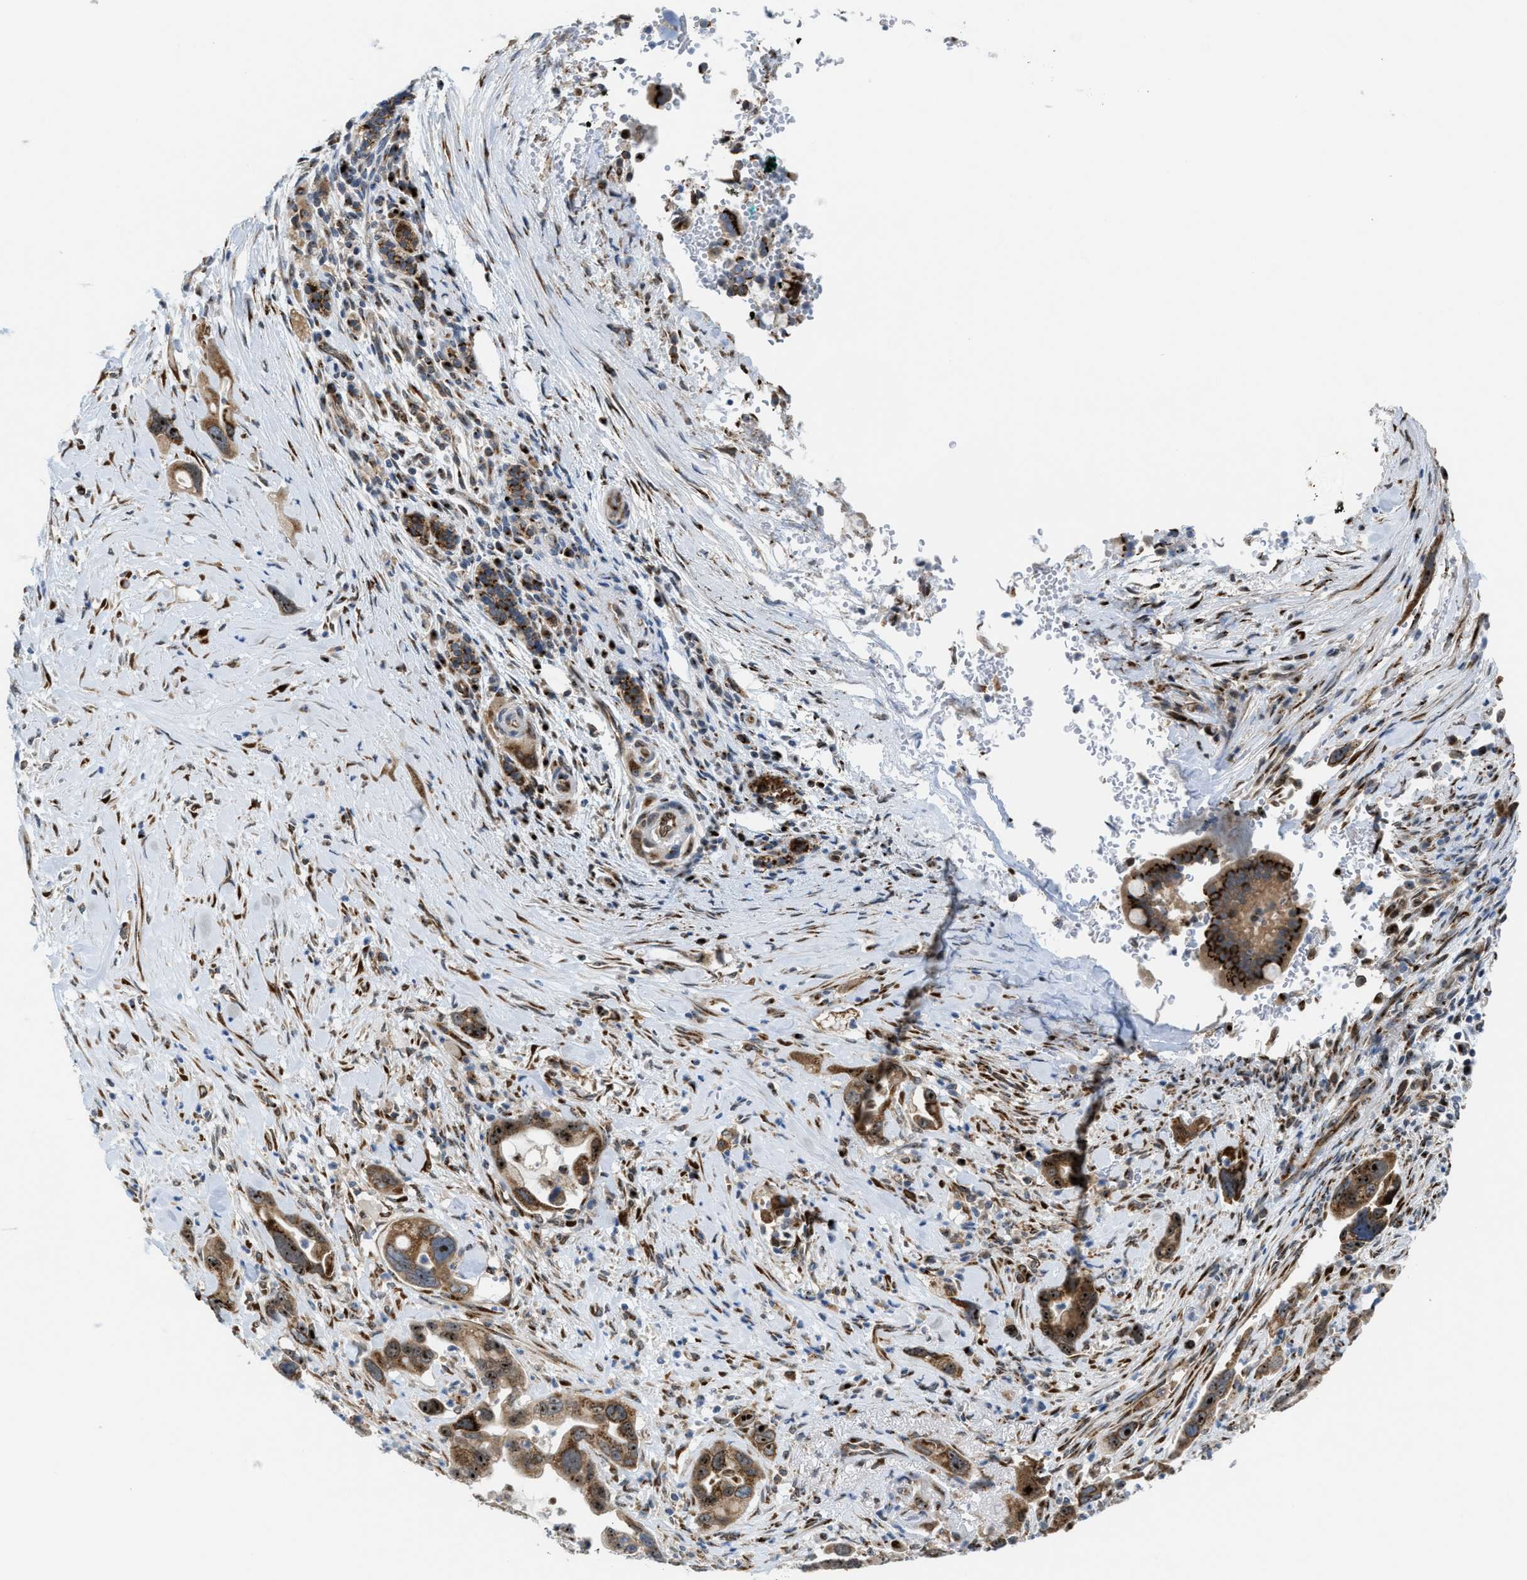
{"staining": {"intensity": "moderate", "quantity": ">75%", "location": "cytoplasmic/membranous,nuclear"}, "tissue": "pancreatic cancer", "cell_type": "Tumor cells", "image_type": "cancer", "snomed": [{"axis": "morphology", "description": "Adenocarcinoma, NOS"}, {"axis": "topography", "description": "Pancreas"}], "caption": "High-magnification brightfield microscopy of pancreatic cancer (adenocarcinoma) stained with DAB (brown) and counterstained with hematoxylin (blue). tumor cells exhibit moderate cytoplasmic/membranous and nuclear staining is appreciated in approximately>75% of cells.", "gene": "SLC38A10", "patient": {"sex": "female", "age": 70}}